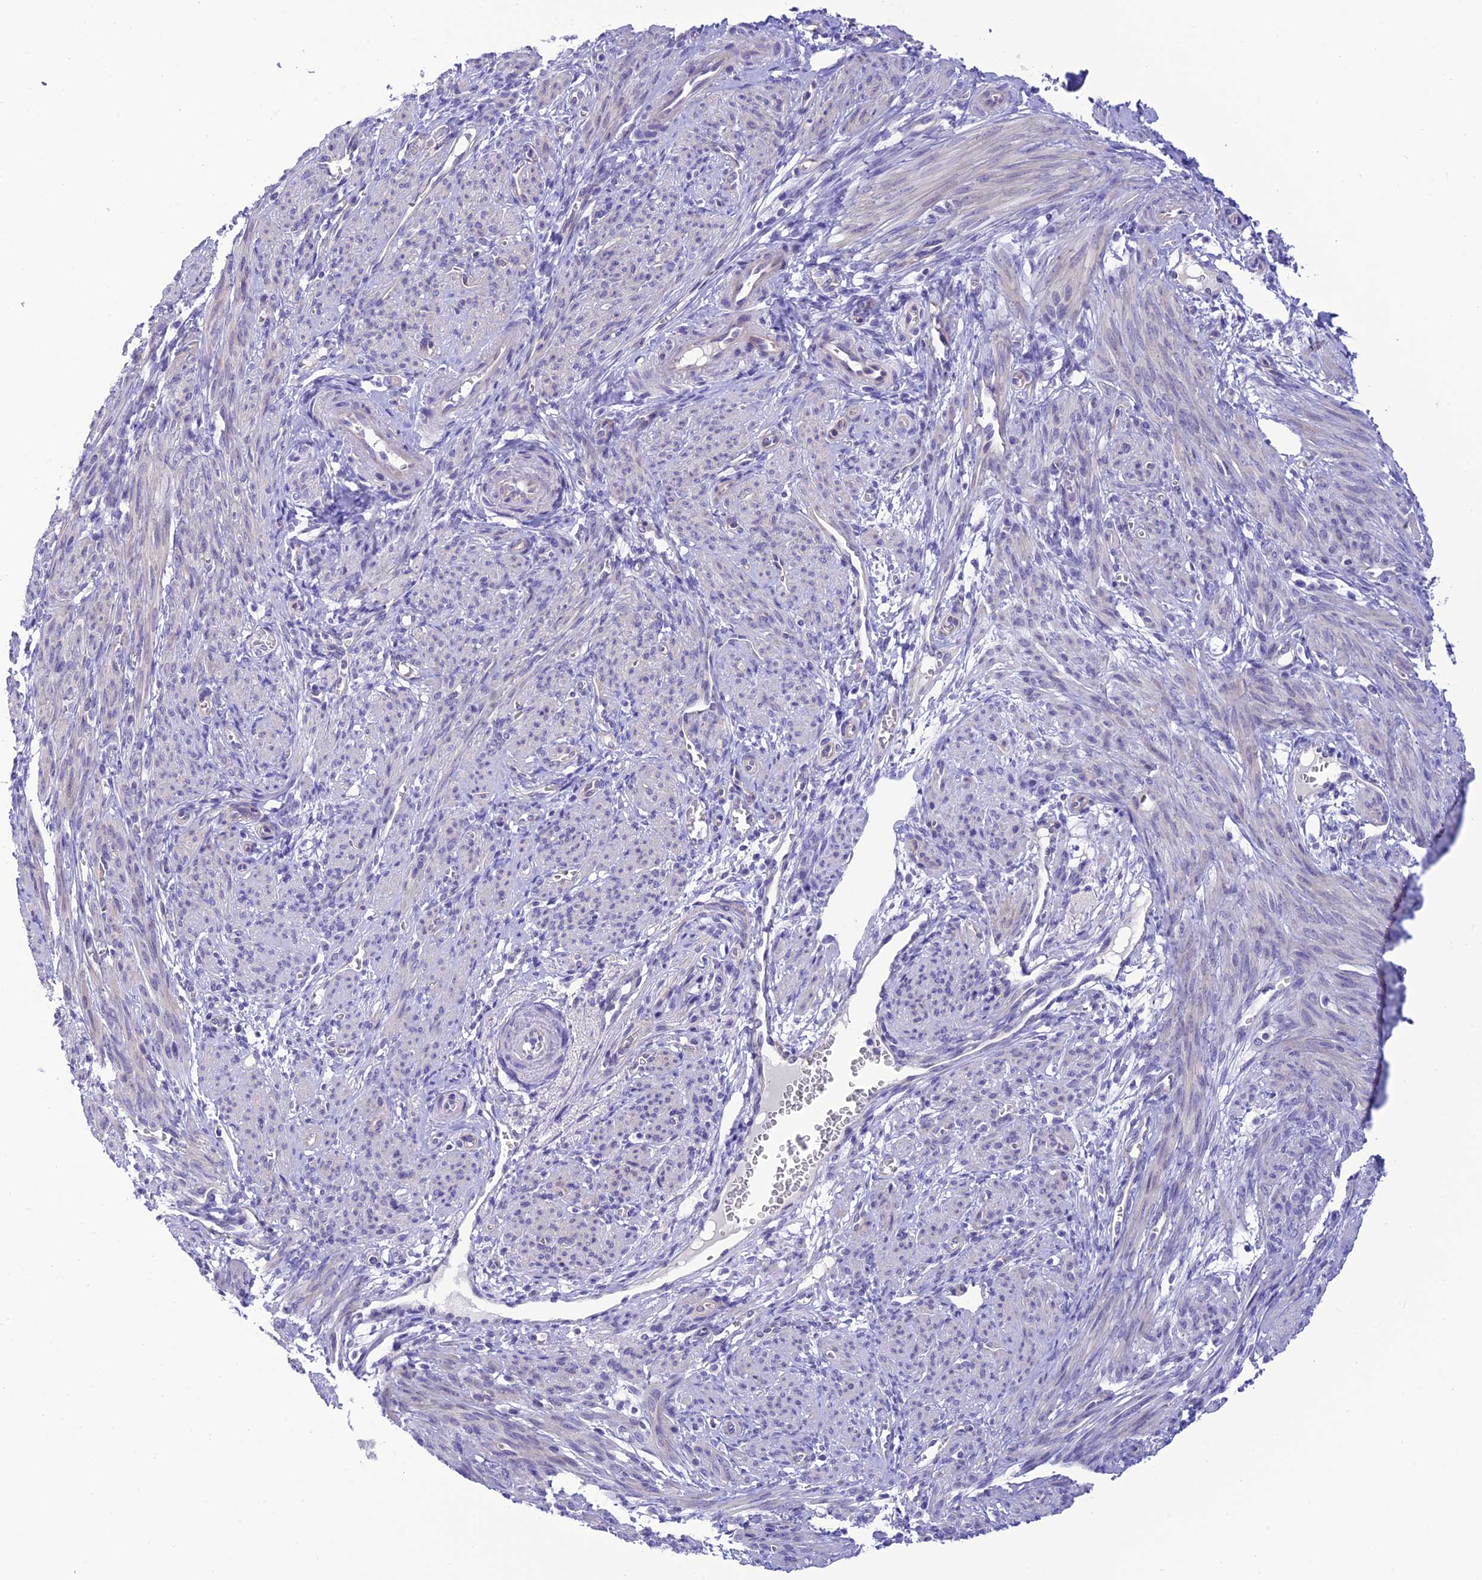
{"staining": {"intensity": "negative", "quantity": "none", "location": "none"}, "tissue": "smooth muscle", "cell_type": "Smooth muscle cells", "image_type": "normal", "snomed": [{"axis": "morphology", "description": "Normal tissue, NOS"}, {"axis": "topography", "description": "Smooth muscle"}], "caption": "The photomicrograph reveals no significant positivity in smooth muscle cells of smooth muscle. The staining is performed using DAB (3,3'-diaminobenzidine) brown chromogen with nuclei counter-stained in using hematoxylin.", "gene": "C17orf67", "patient": {"sex": "female", "age": 39}}